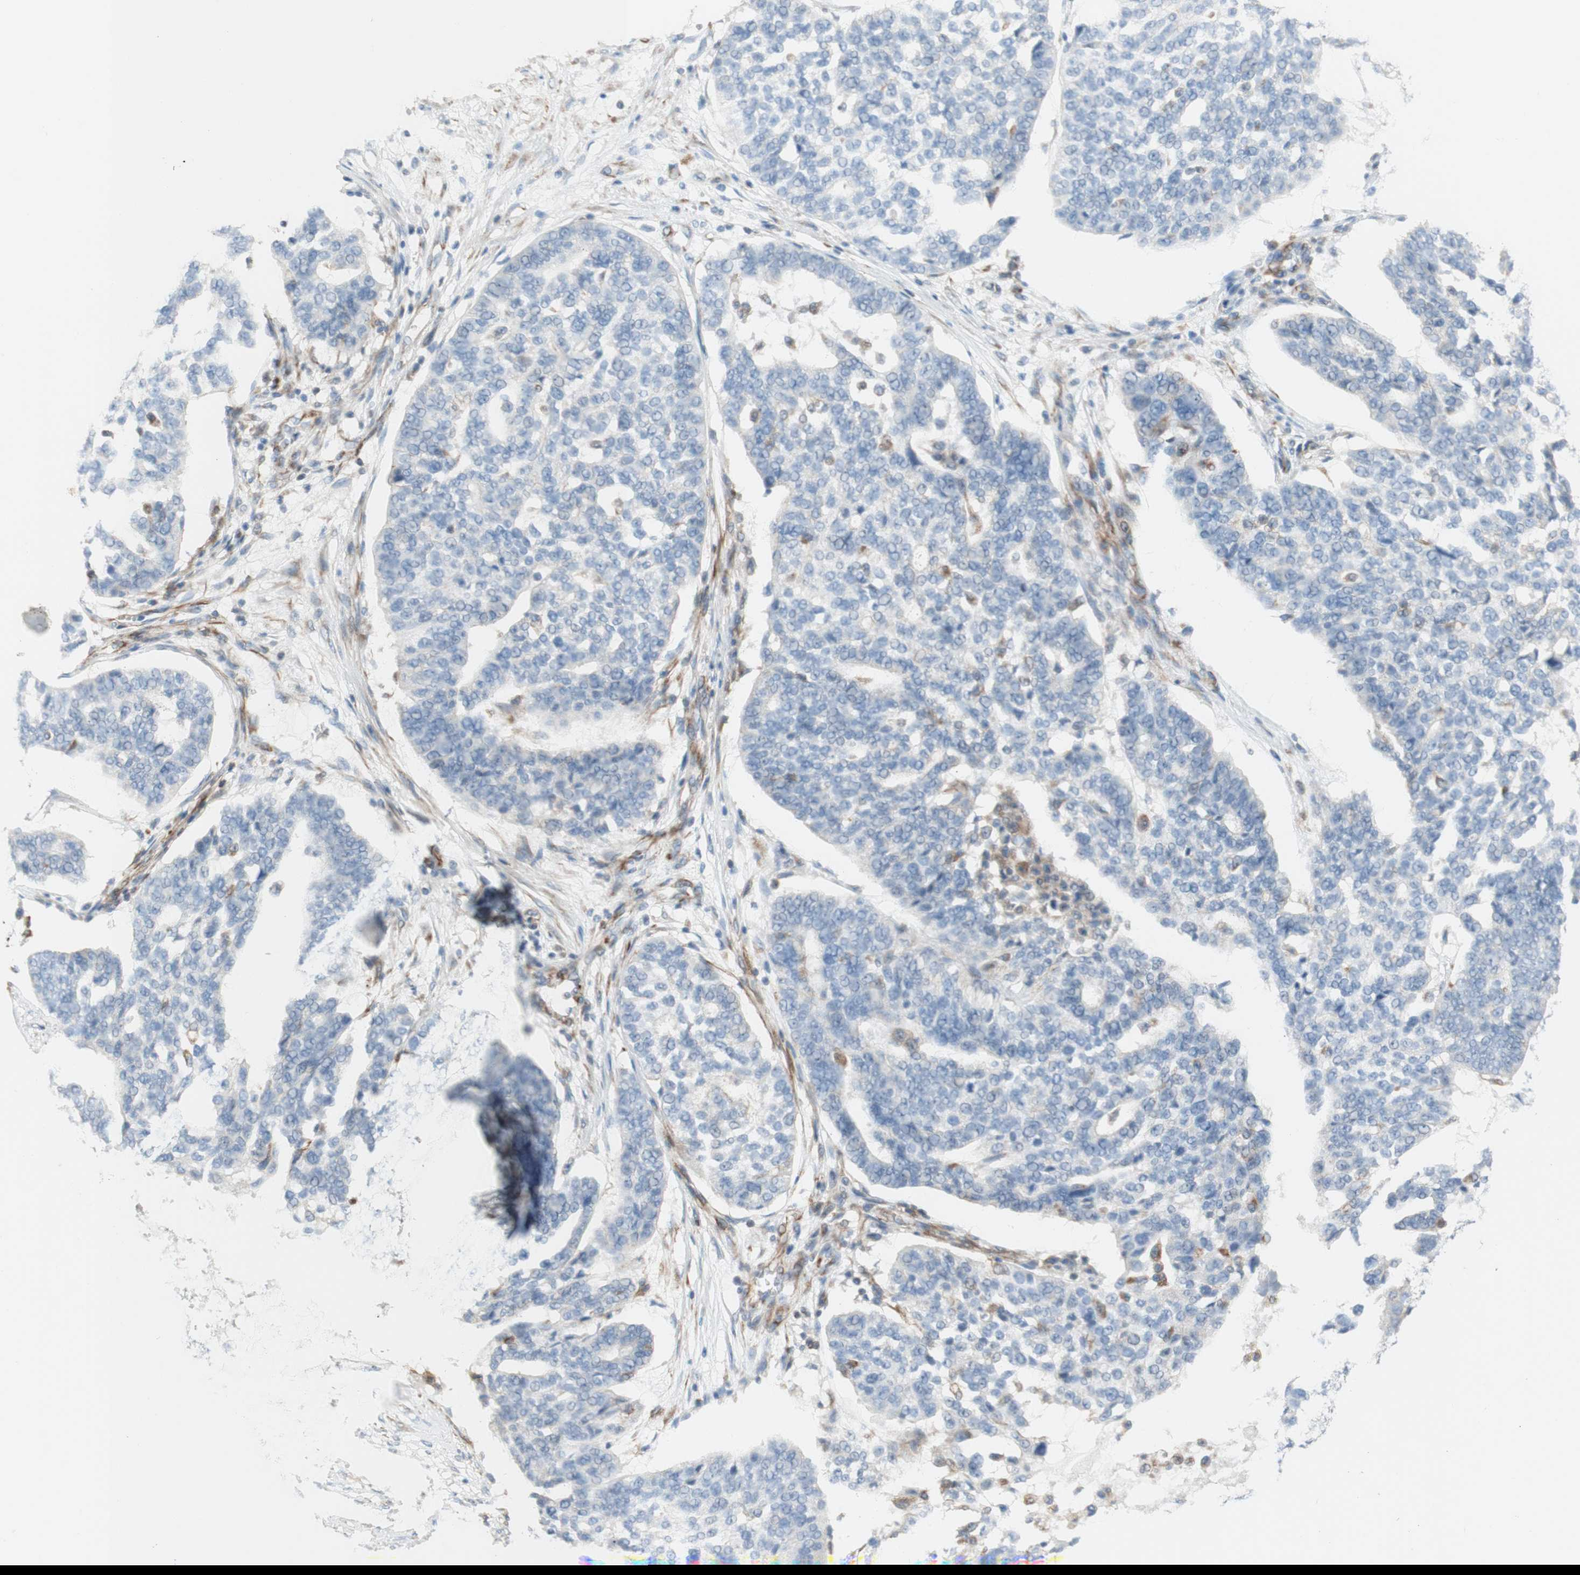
{"staining": {"intensity": "moderate", "quantity": "<25%", "location": "cytoplasmic/membranous"}, "tissue": "ovarian cancer", "cell_type": "Tumor cells", "image_type": "cancer", "snomed": [{"axis": "morphology", "description": "Cystadenocarcinoma, serous, NOS"}, {"axis": "topography", "description": "Ovary"}], "caption": "Serous cystadenocarcinoma (ovarian) tissue exhibits moderate cytoplasmic/membranous expression in about <25% of tumor cells, visualized by immunohistochemistry. The staining is performed using DAB (3,3'-diaminobenzidine) brown chromogen to label protein expression. The nuclei are counter-stained blue using hematoxylin.", "gene": "POU2AF1", "patient": {"sex": "female", "age": 59}}